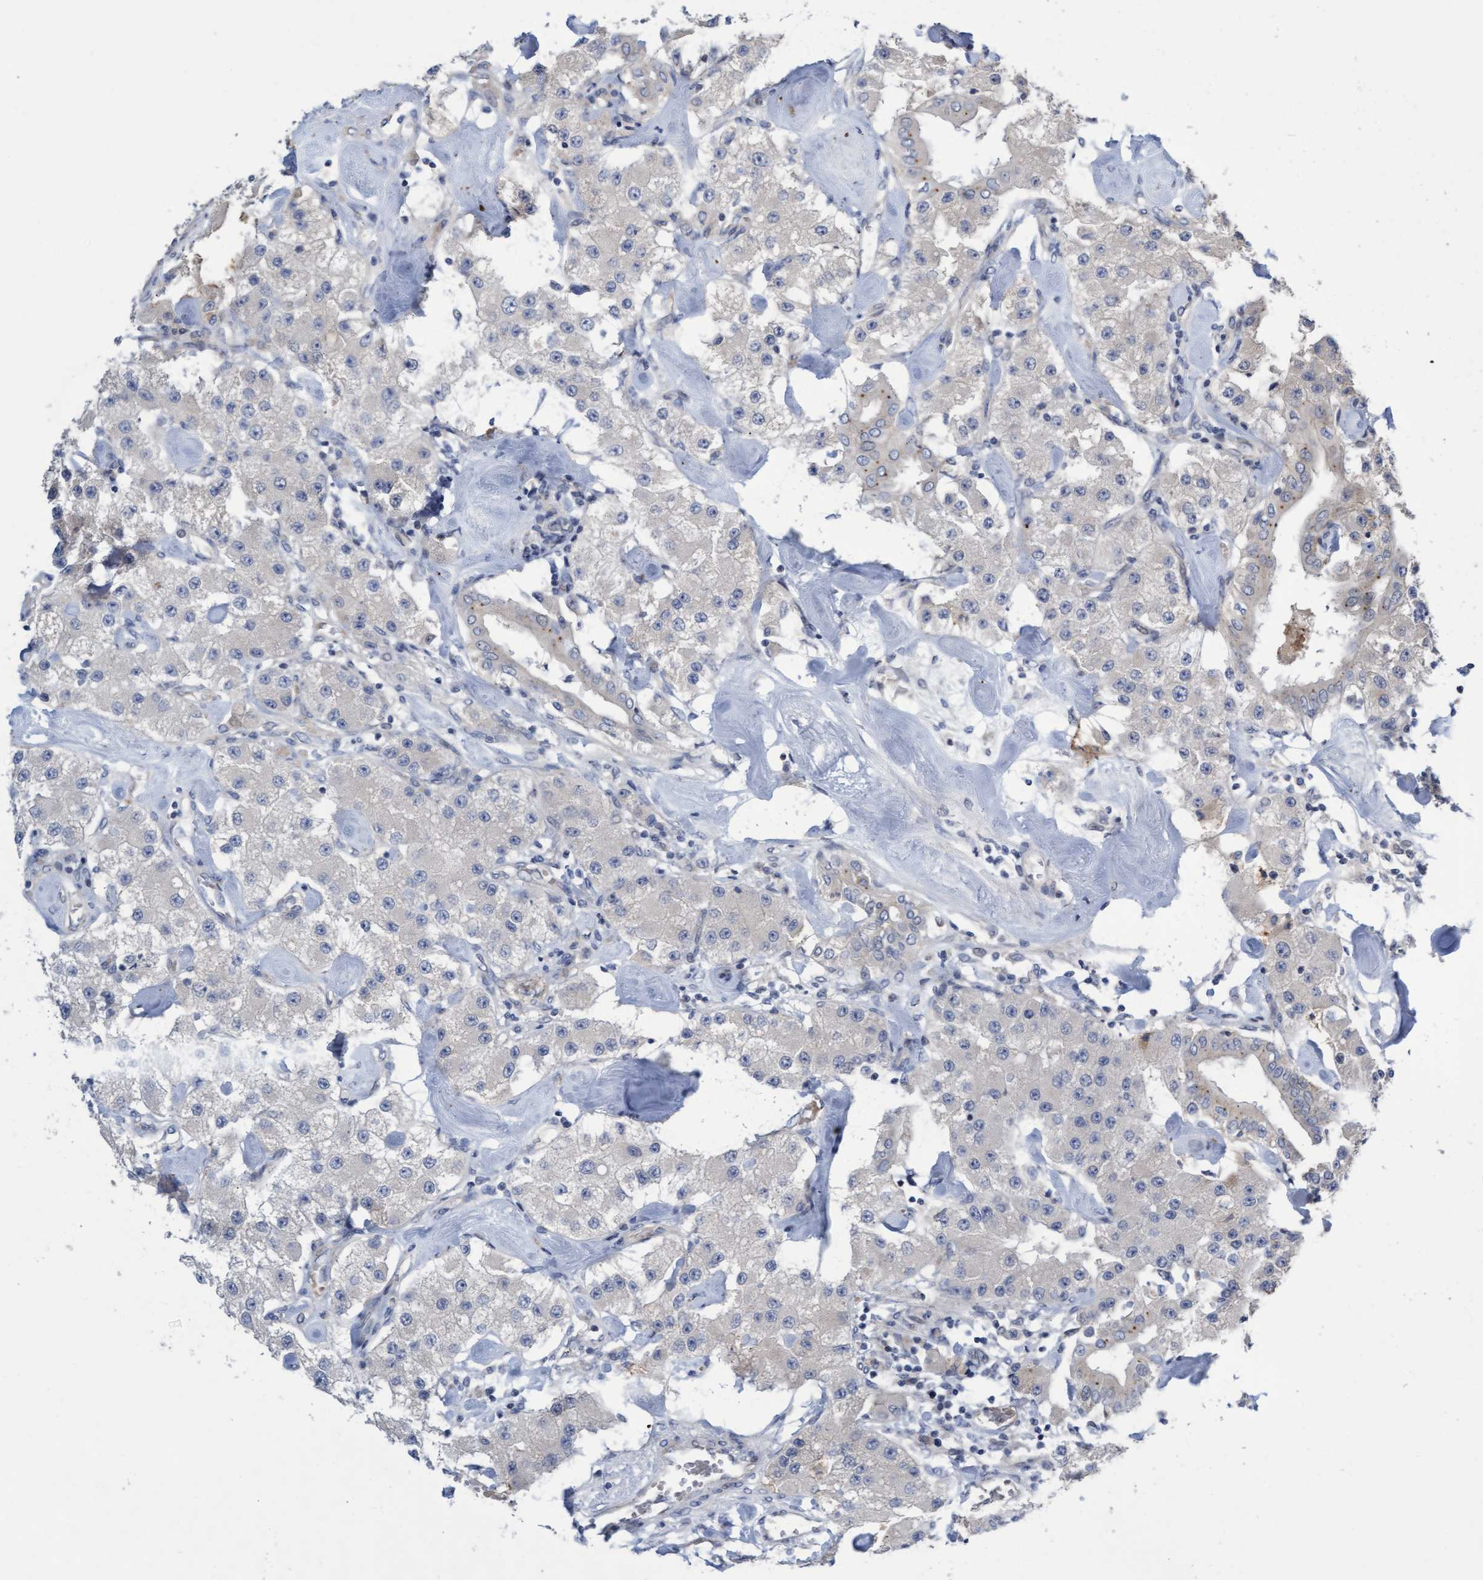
{"staining": {"intensity": "negative", "quantity": "none", "location": "none"}, "tissue": "carcinoid", "cell_type": "Tumor cells", "image_type": "cancer", "snomed": [{"axis": "morphology", "description": "Carcinoid, malignant, NOS"}, {"axis": "topography", "description": "Pancreas"}], "caption": "This is an immunohistochemistry (IHC) photomicrograph of human malignant carcinoid. There is no expression in tumor cells.", "gene": "ABCF2", "patient": {"sex": "male", "age": 41}}